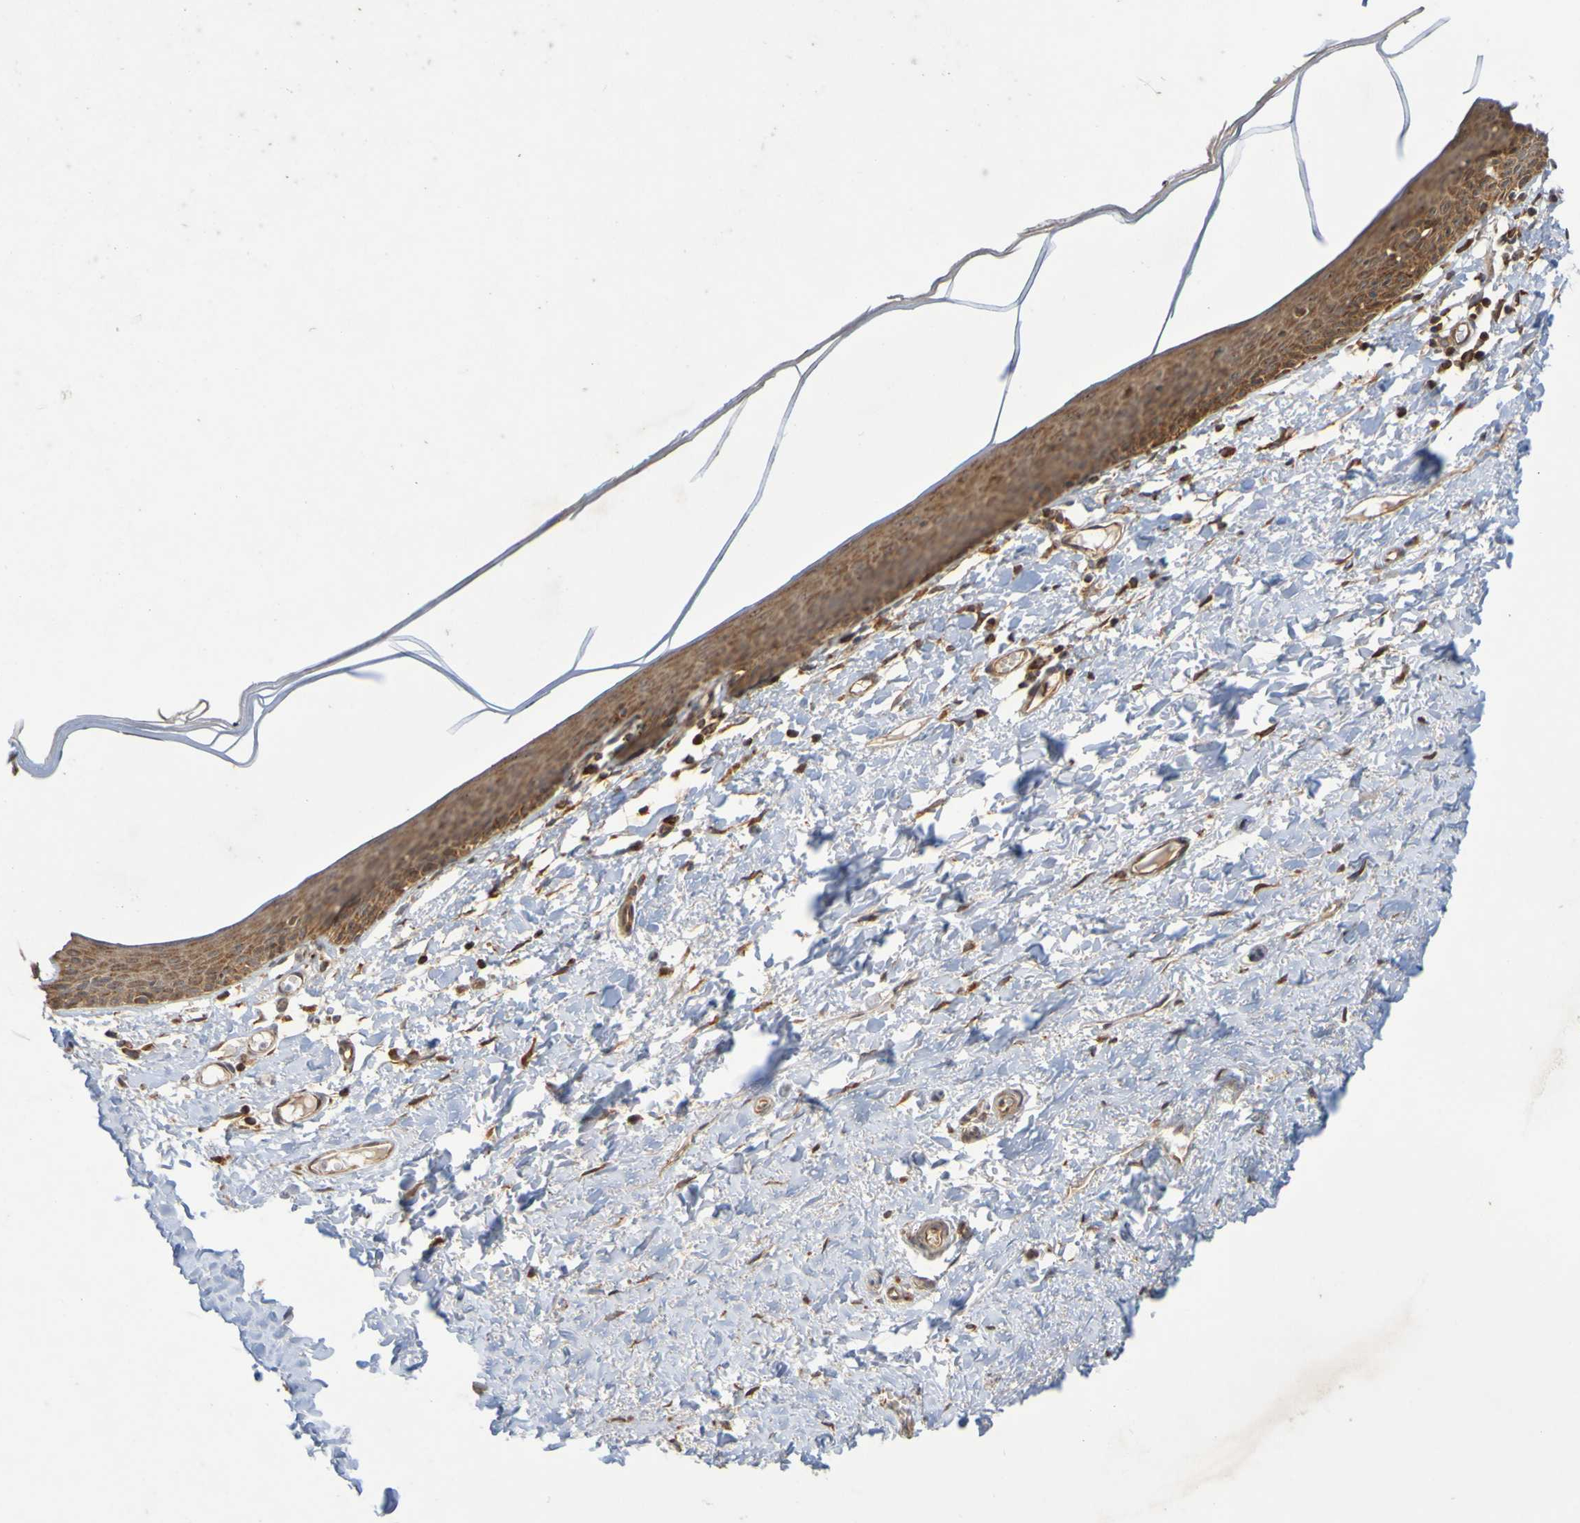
{"staining": {"intensity": "moderate", "quantity": ">75%", "location": "cytoplasmic/membranous"}, "tissue": "skin", "cell_type": "Epidermal cells", "image_type": "normal", "snomed": [{"axis": "morphology", "description": "Normal tissue, NOS"}, {"axis": "topography", "description": "Vulva"}], "caption": "This image shows immunohistochemistry (IHC) staining of unremarkable skin, with medium moderate cytoplasmic/membranous positivity in about >75% of epidermal cells.", "gene": "TMBIM1", "patient": {"sex": "female", "age": 54}}